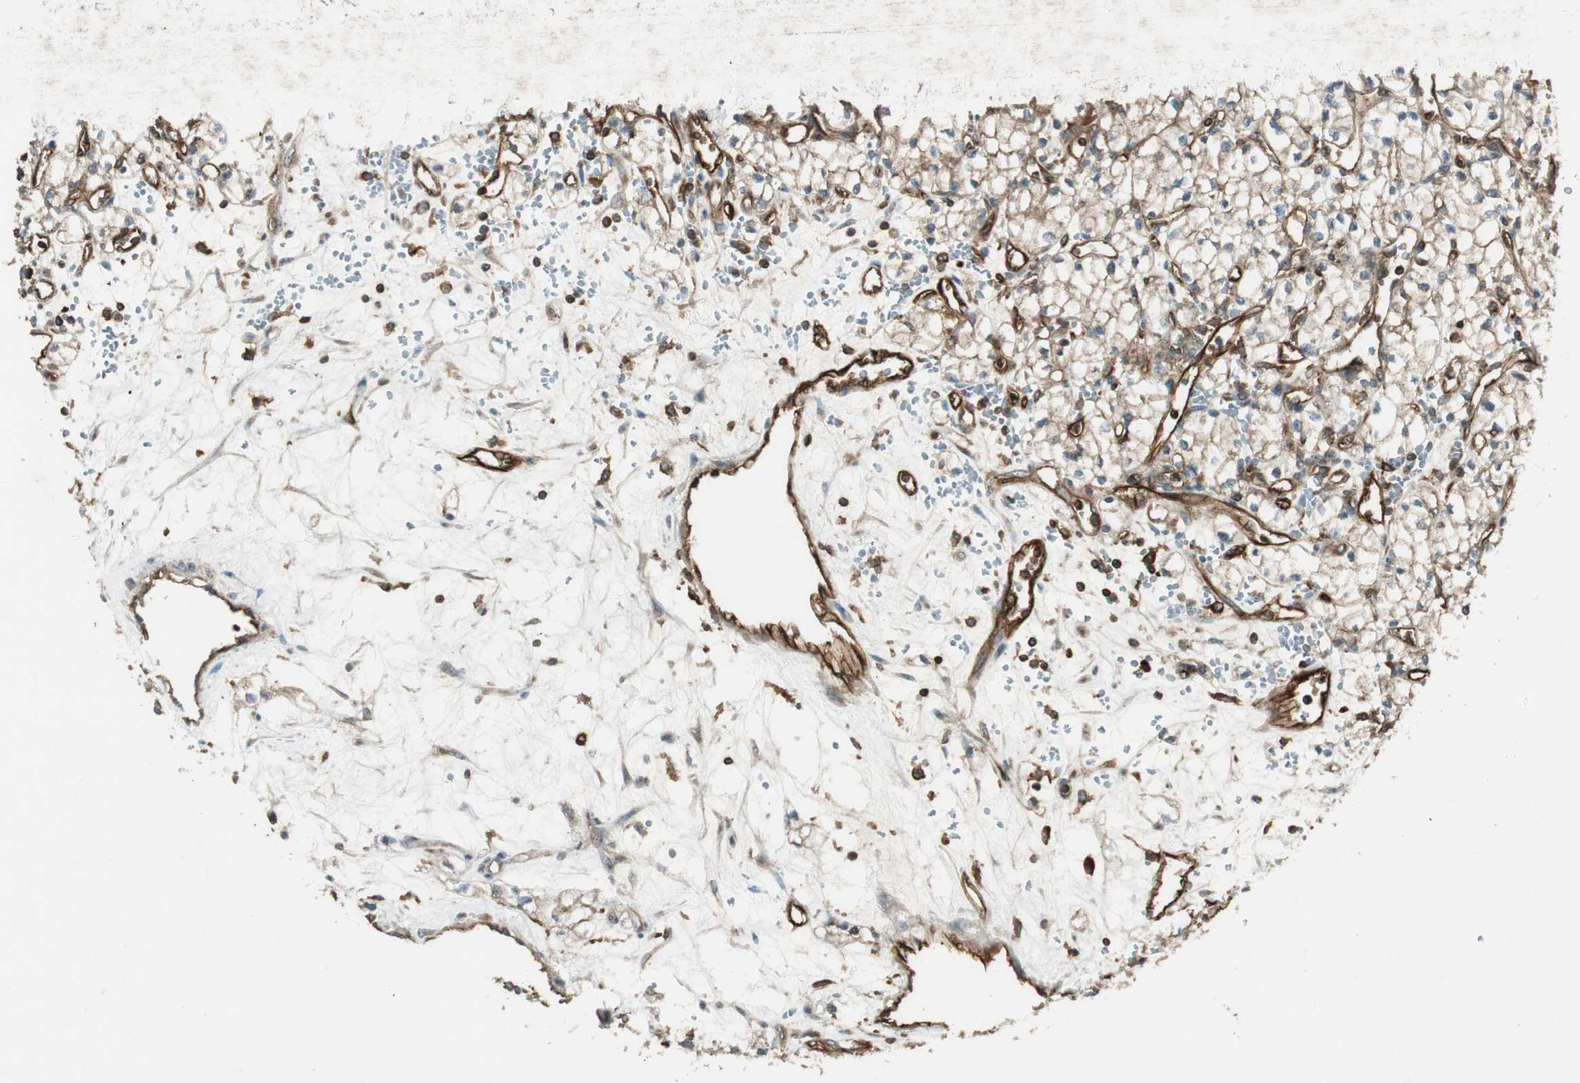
{"staining": {"intensity": "weak", "quantity": ">75%", "location": "cytoplasmic/membranous"}, "tissue": "renal cancer", "cell_type": "Tumor cells", "image_type": "cancer", "snomed": [{"axis": "morphology", "description": "Normal tissue, NOS"}, {"axis": "morphology", "description": "Adenocarcinoma, NOS"}, {"axis": "topography", "description": "Kidney"}], "caption": "The immunohistochemical stain shows weak cytoplasmic/membranous positivity in tumor cells of renal cancer (adenocarcinoma) tissue. (brown staining indicates protein expression, while blue staining denotes nuclei).", "gene": "BTN3A3", "patient": {"sex": "male", "age": 59}}